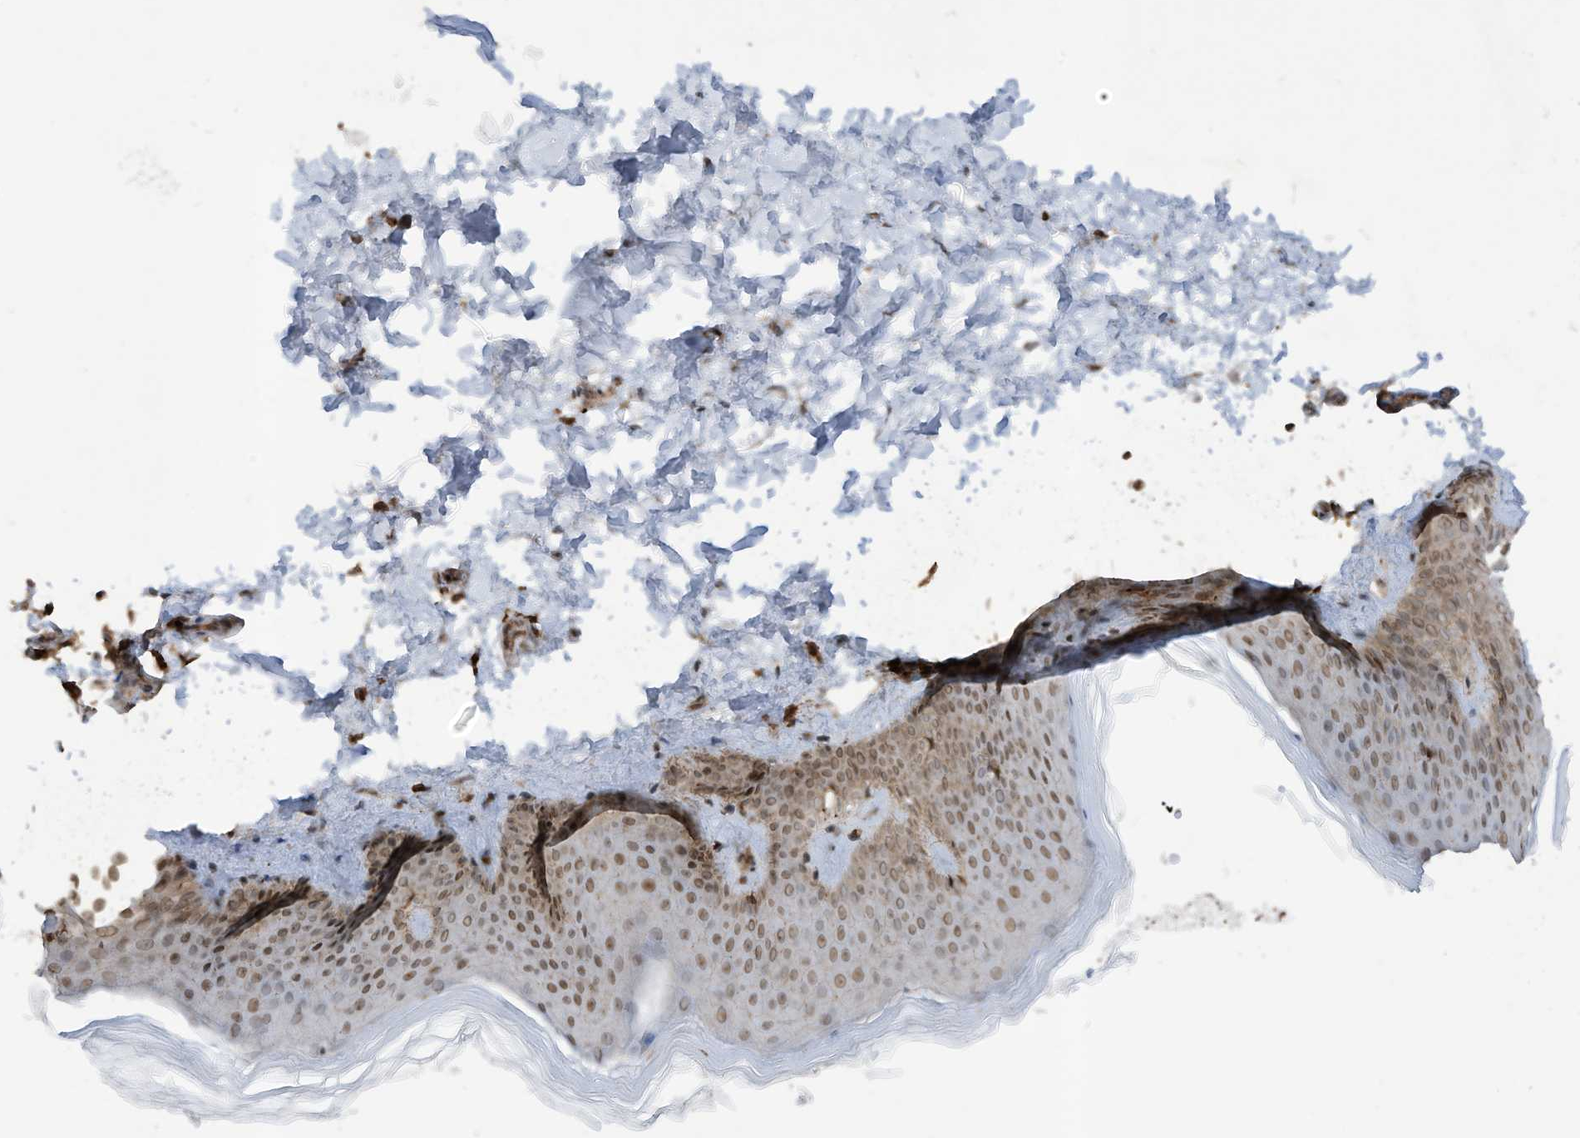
{"staining": {"intensity": "moderate", "quantity": ">75%", "location": "nuclear"}, "tissue": "skin", "cell_type": "Fibroblasts", "image_type": "normal", "snomed": [{"axis": "morphology", "description": "Normal tissue, NOS"}, {"axis": "topography", "description": "Skin"}], "caption": "IHC (DAB) staining of unremarkable human skin reveals moderate nuclear protein positivity in approximately >75% of fibroblasts.", "gene": "REPIN1", "patient": {"sex": "female", "age": 27}}